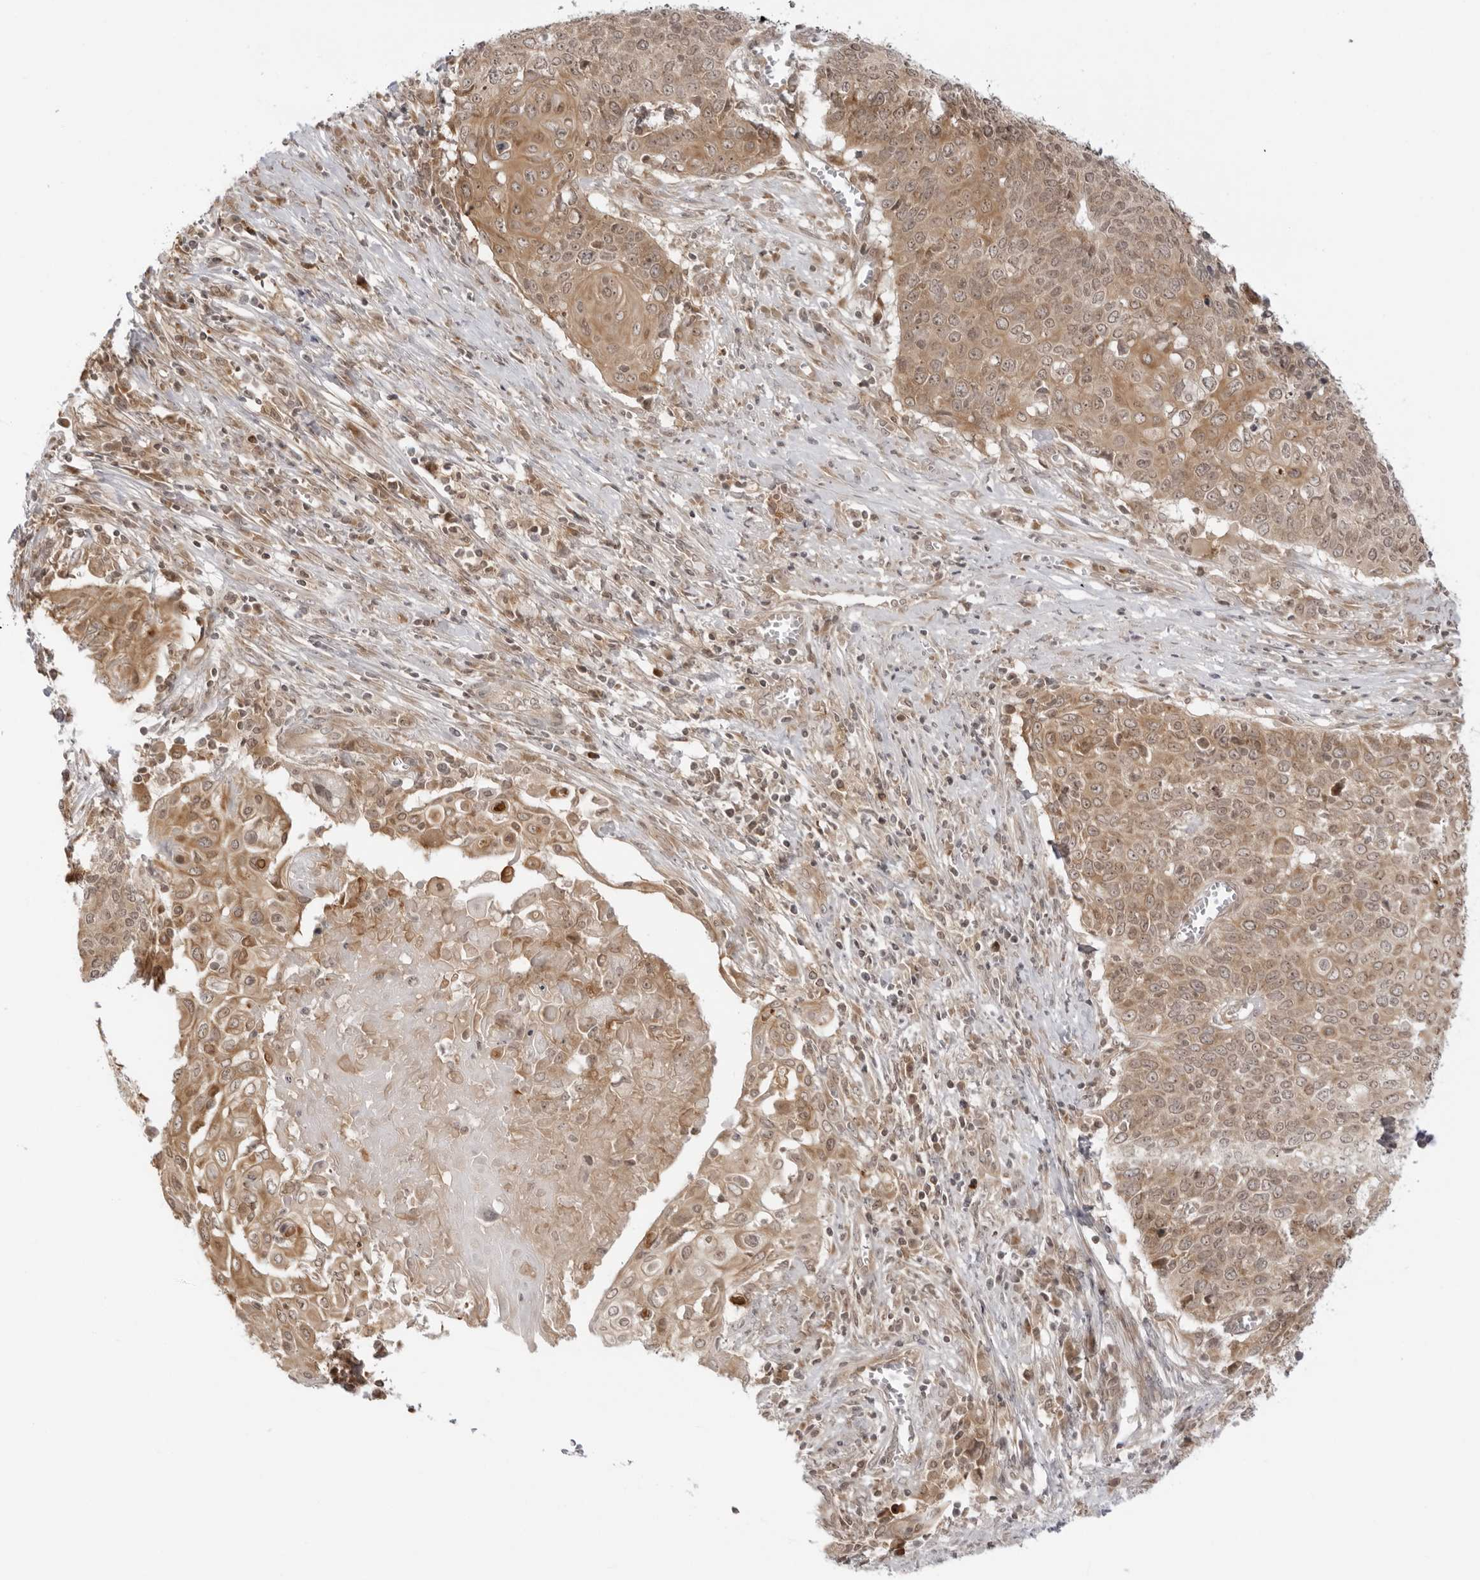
{"staining": {"intensity": "moderate", "quantity": ">75%", "location": "cytoplasmic/membranous,nuclear"}, "tissue": "cervical cancer", "cell_type": "Tumor cells", "image_type": "cancer", "snomed": [{"axis": "morphology", "description": "Squamous cell carcinoma, NOS"}, {"axis": "topography", "description": "Cervix"}], "caption": "Immunohistochemical staining of human cervical cancer (squamous cell carcinoma) reveals medium levels of moderate cytoplasmic/membranous and nuclear protein expression in about >75% of tumor cells.", "gene": "PRRC2C", "patient": {"sex": "female", "age": 39}}